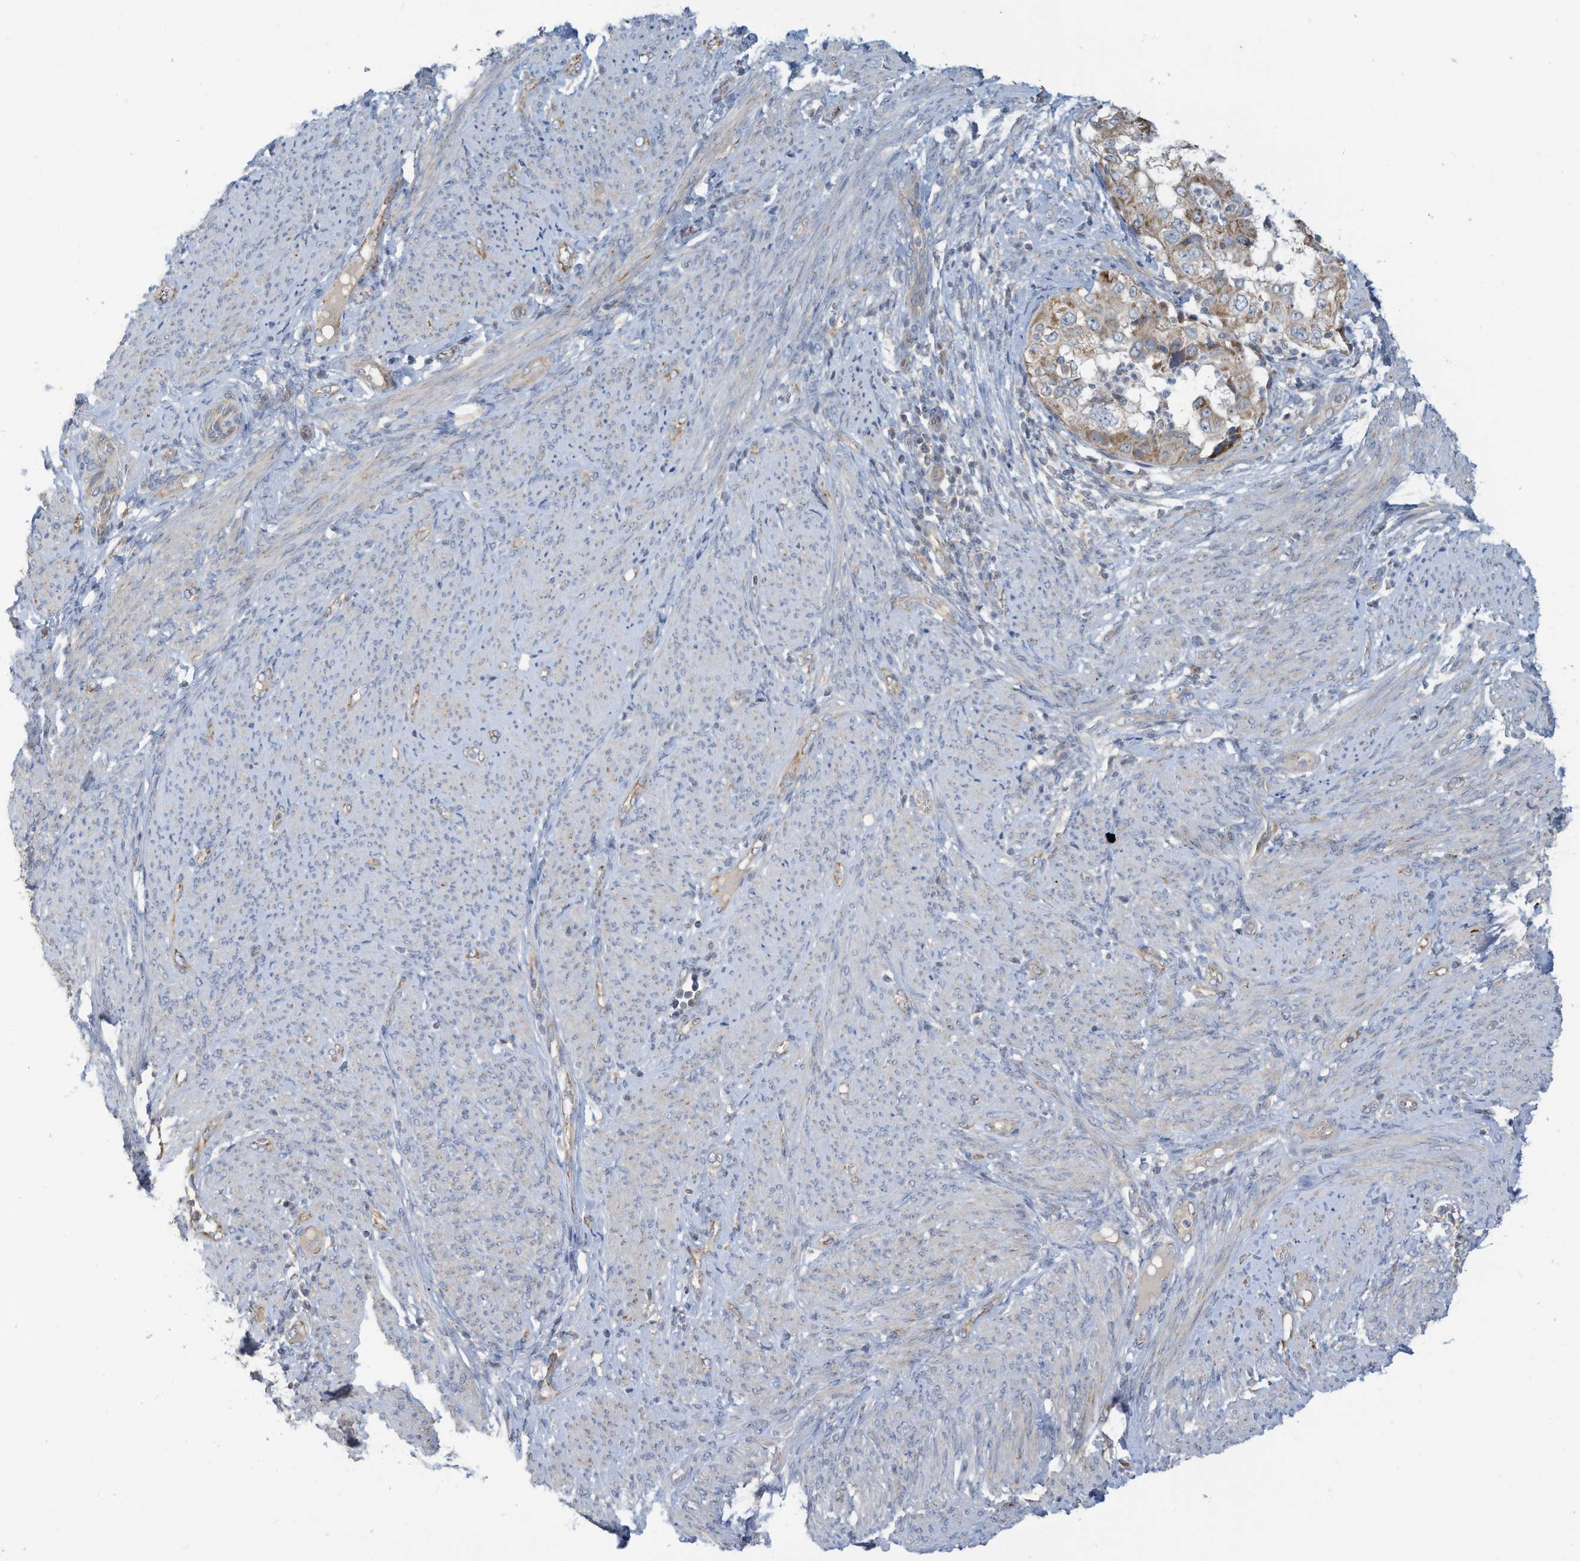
{"staining": {"intensity": "weak", "quantity": "<25%", "location": "cytoplasmic/membranous"}, "tissue": "endometrial cancer", "cell_type": "Tumor cells", "image_type": "cancer", "snomed": [{"axis": "morphology", "description": "Adenocarcinoma, NOS"}, {"axis": "topography", "description": "Endometrium"}], "caption": "This is a photomicrograph of immunohistochemistry (IHC) staining of endometrial adenocarcinoma, which shows no expression in tumor cells. Nuclei are stained in blue.", "gene": "SCGB1D2", "patient": {"sex": "female", "age": 85}}